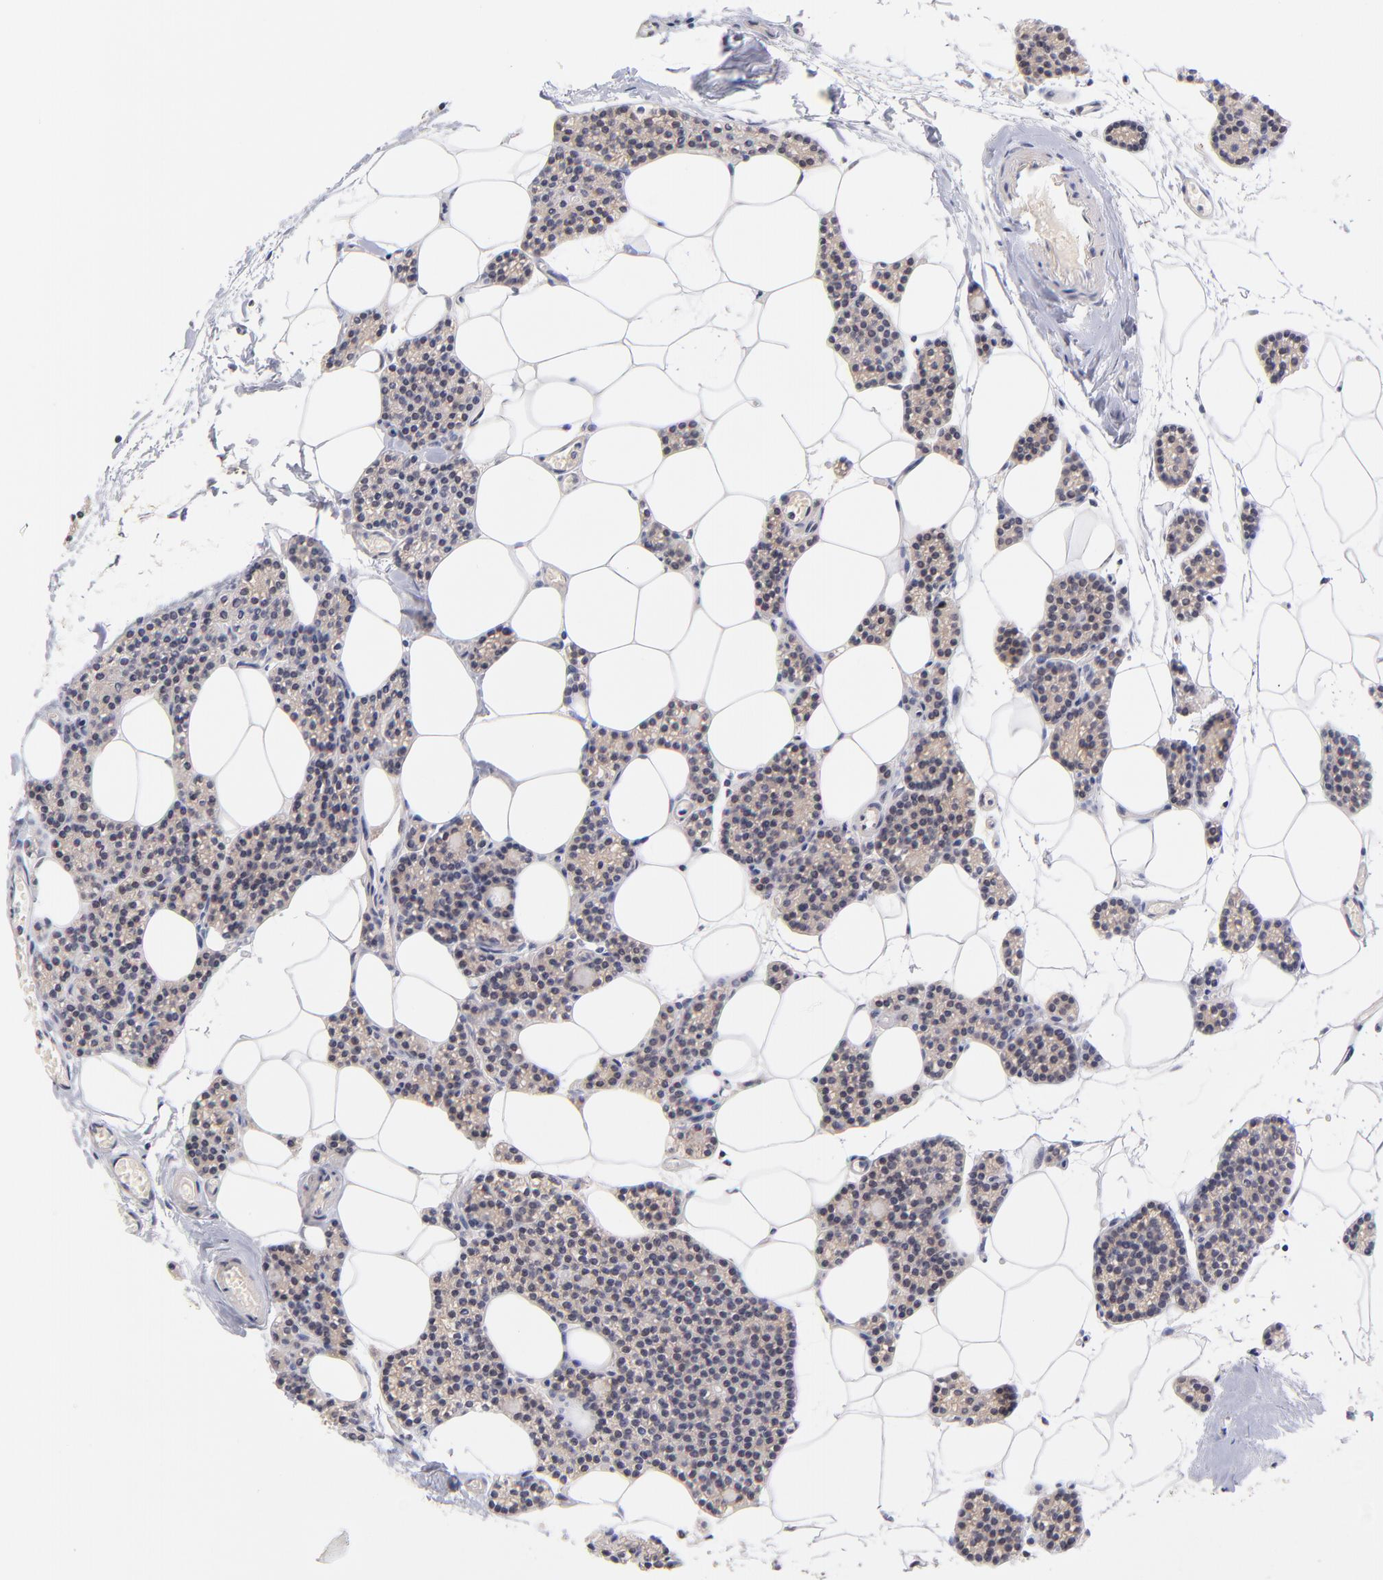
{"staining": {"intensity": "negative", "quantity": "none", "location": "none"}, "tissue": "parathyroid gland", "cell_type": "Glandular cells", "image_type": "normal", "snomed": [{"axis": "morphology", "description": "Normal tissue, NOS"}, {"axis": "topography", "description": "Parathyroid gland"}], "caption": "This micrograph is of normal parathyroid gland stained with immunohistochemistry (IHC) to label a protein in brown with the nuclei are counter-stained blue. There is no expression in glandular cells.", "gene": "UBE2E2", "patient": {"sex": "female", "age": 66}}